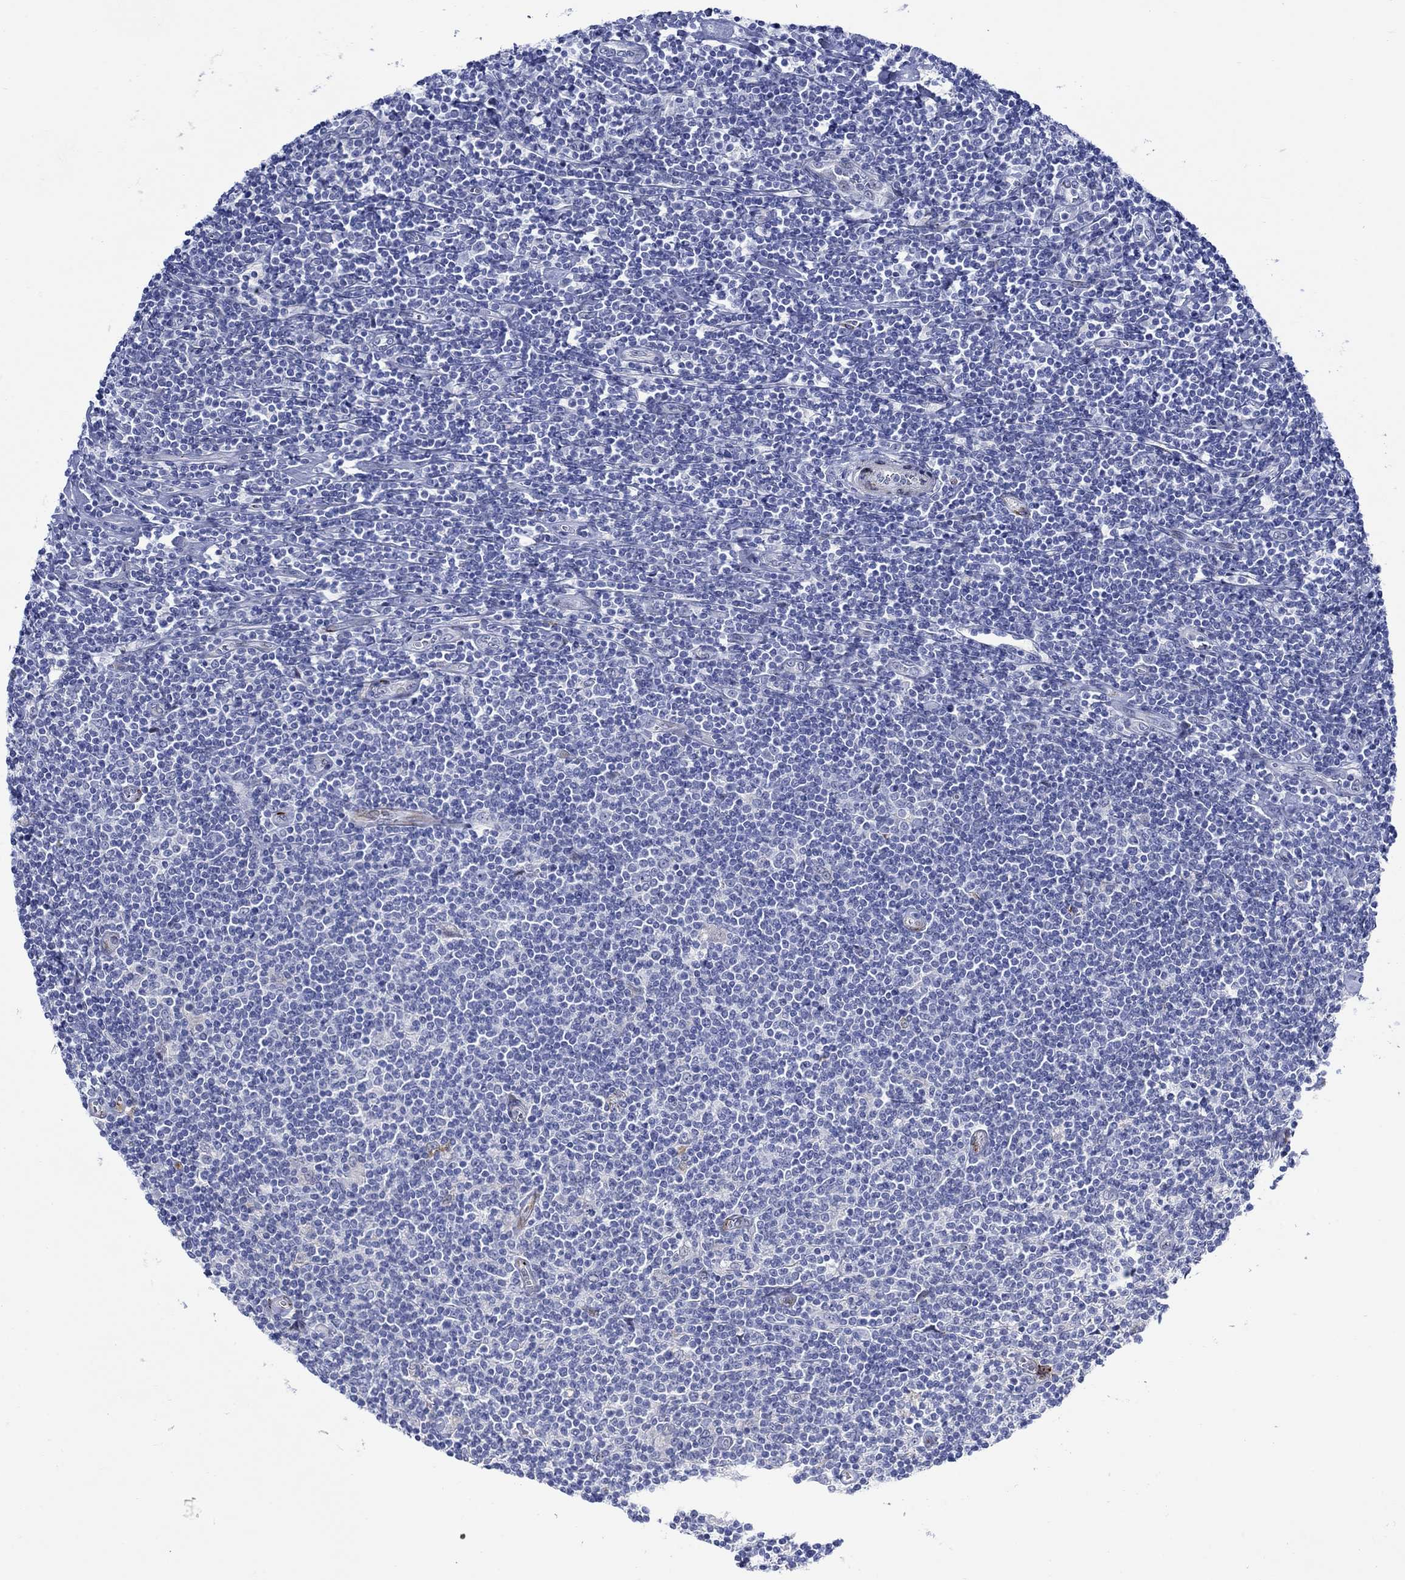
{"staining": {"intensity": "negative", "quantity": "none", "location": "none"}, "tissue": "lymphoma", "cell_type": "Tumor cells", "image_type": "cancer", "snomed": [{"axis": "morphology", "description": "Hodgkin's disease, NOS"}, {"axis": "topography", "description": "Lymph node"}], "caption": "Histopathology image shows no protein positivity in tumor cells of Hodgkin's disease tissue.", "gene": "KSR2", "patient": {"sex": "male", "age": 40}}